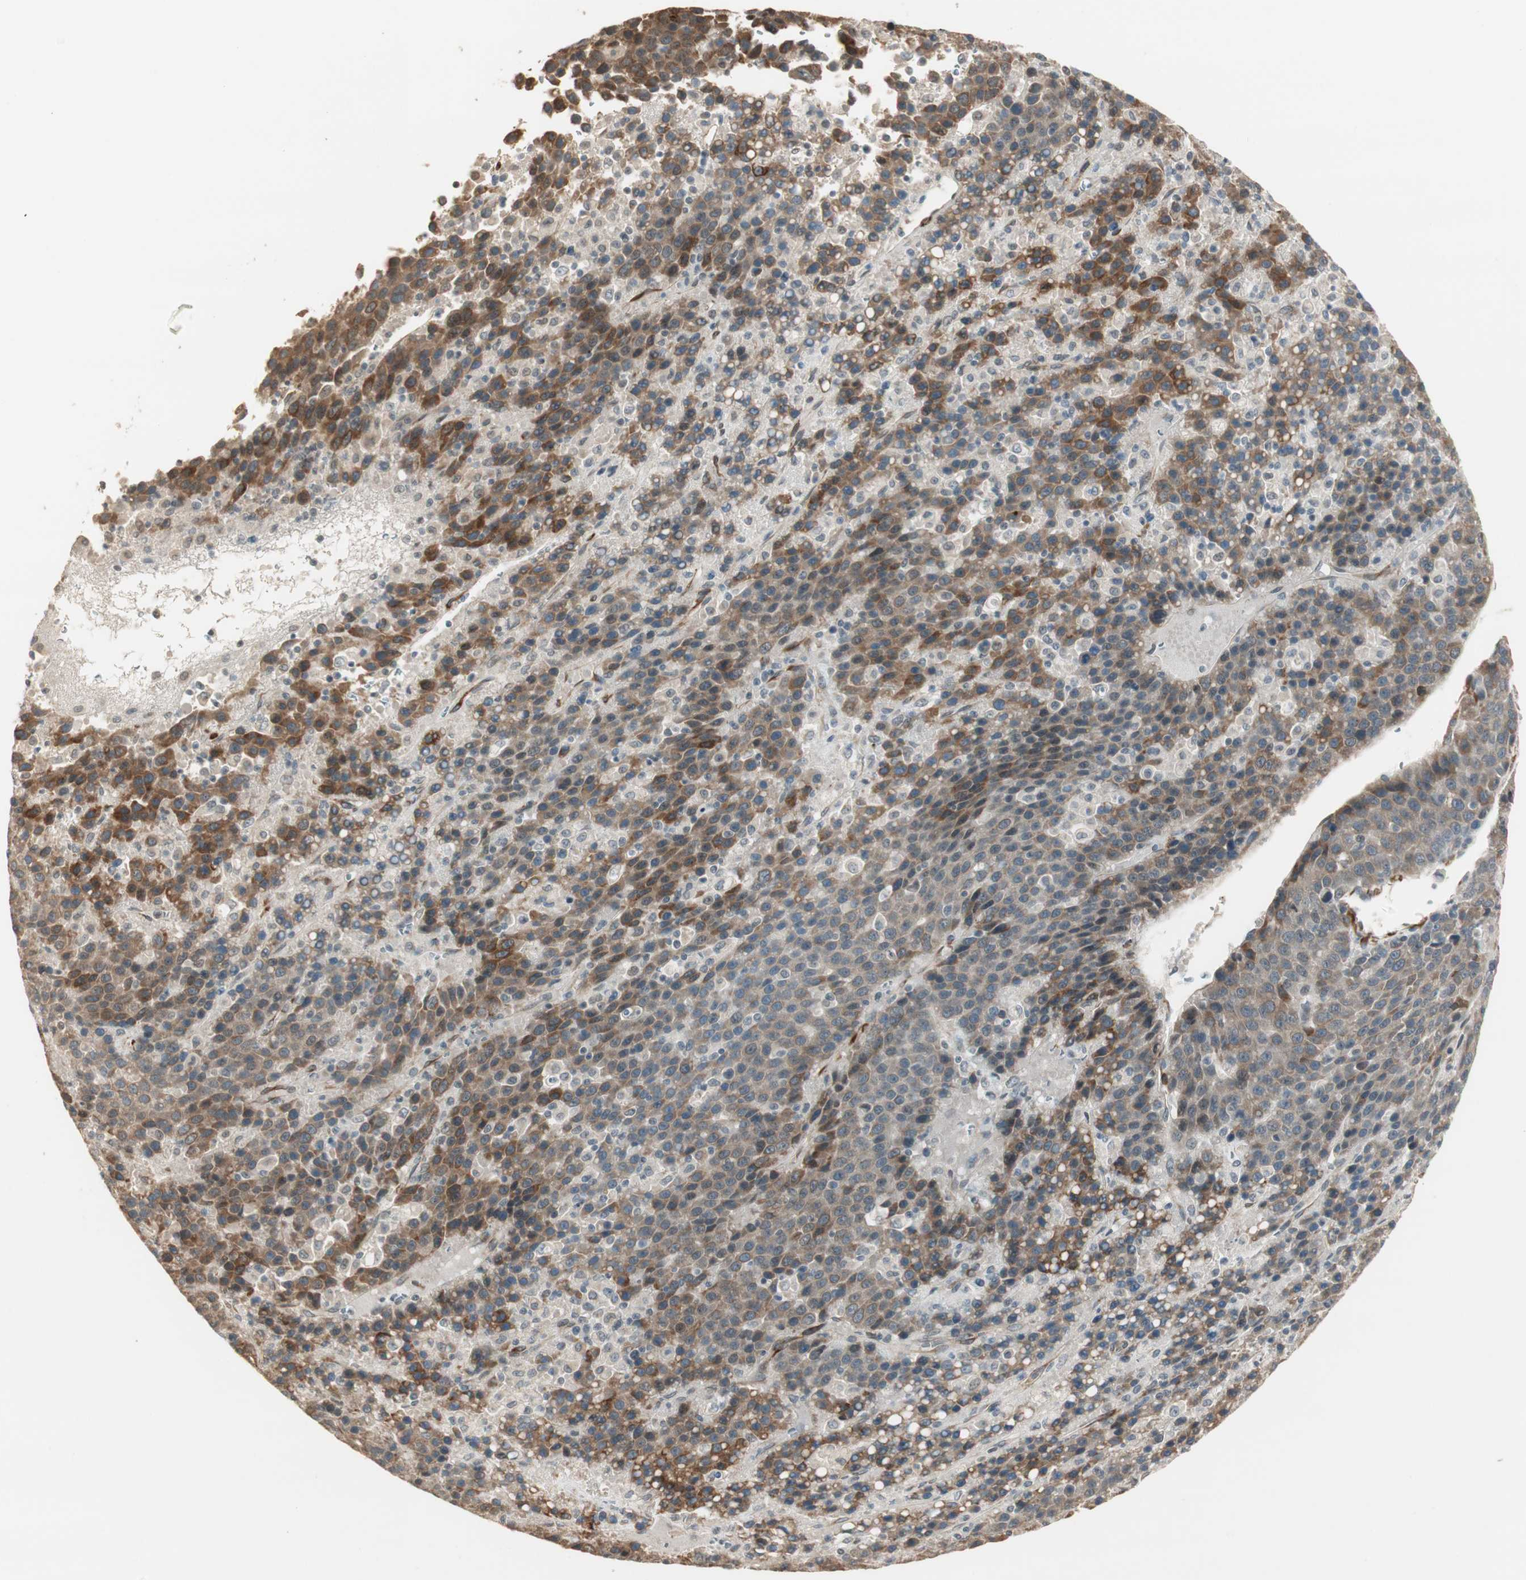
{"staining": {"intensity": "moderate", "quantity": ">75%", "location": "cytoplasmic/membranous"}, "tissue": "liver cancer", "cell_type": "Tumor cells", "image_type": "cancer", "snomed": [{"axis": "morphology", "description": "Carcinoma, Hepatocellular, NOS"}, {"axis": "topography", "description": "Liver"}], "caption": "The histopathology image shows immunohistochemical staining of liver cancer (hepatocellular carcinoma). There is moderate cytoplasmic/membranous positivity is present in about >75% of tumor cells. The protein of interest is shown in brown color, while the nuclei are stained blue.", "gene": "TASOR", "patient": {"sex": "female", "age": 53}}